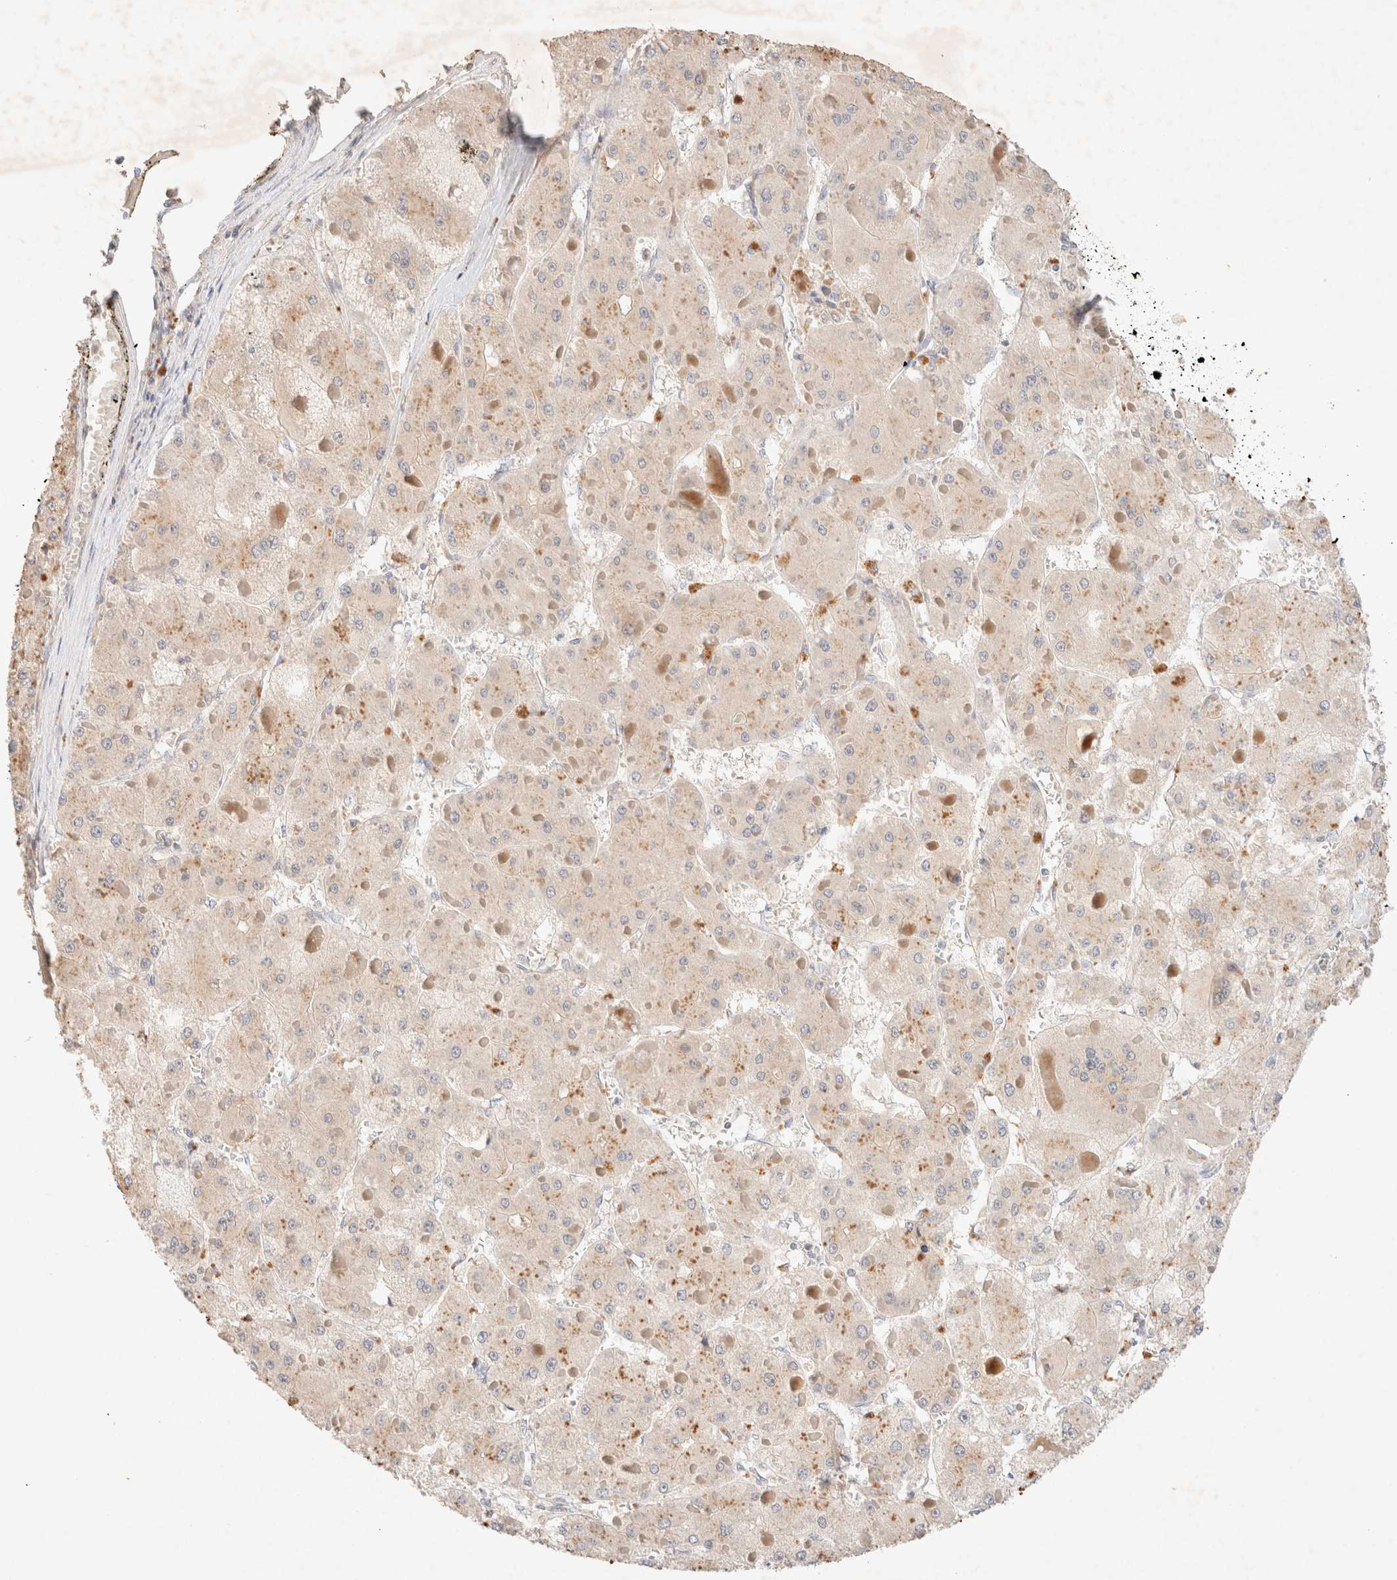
{"staining": {"intensity": "weak", "quantity": "25%-75%", "location": "cytoplasmic/membranous"}, "tissue": "liver cancer", "cell_type": "Tumor cells", "image_type": "cancer", "snomed": [{"axis": "morphology", "description": "Carcinoma, Hepatocellular, NOS"}, {"axis": "topography", "description": "Liver"}], "caption": "IHC (DAB) staining of liver cancer (hepatocellular carcinoma) exhibits weak cytoplasmic/membranous protein expression in about 25%-75% of tumor cells.", "gene": "SARM1", "patient": {"sex": "female", "age": 73}}